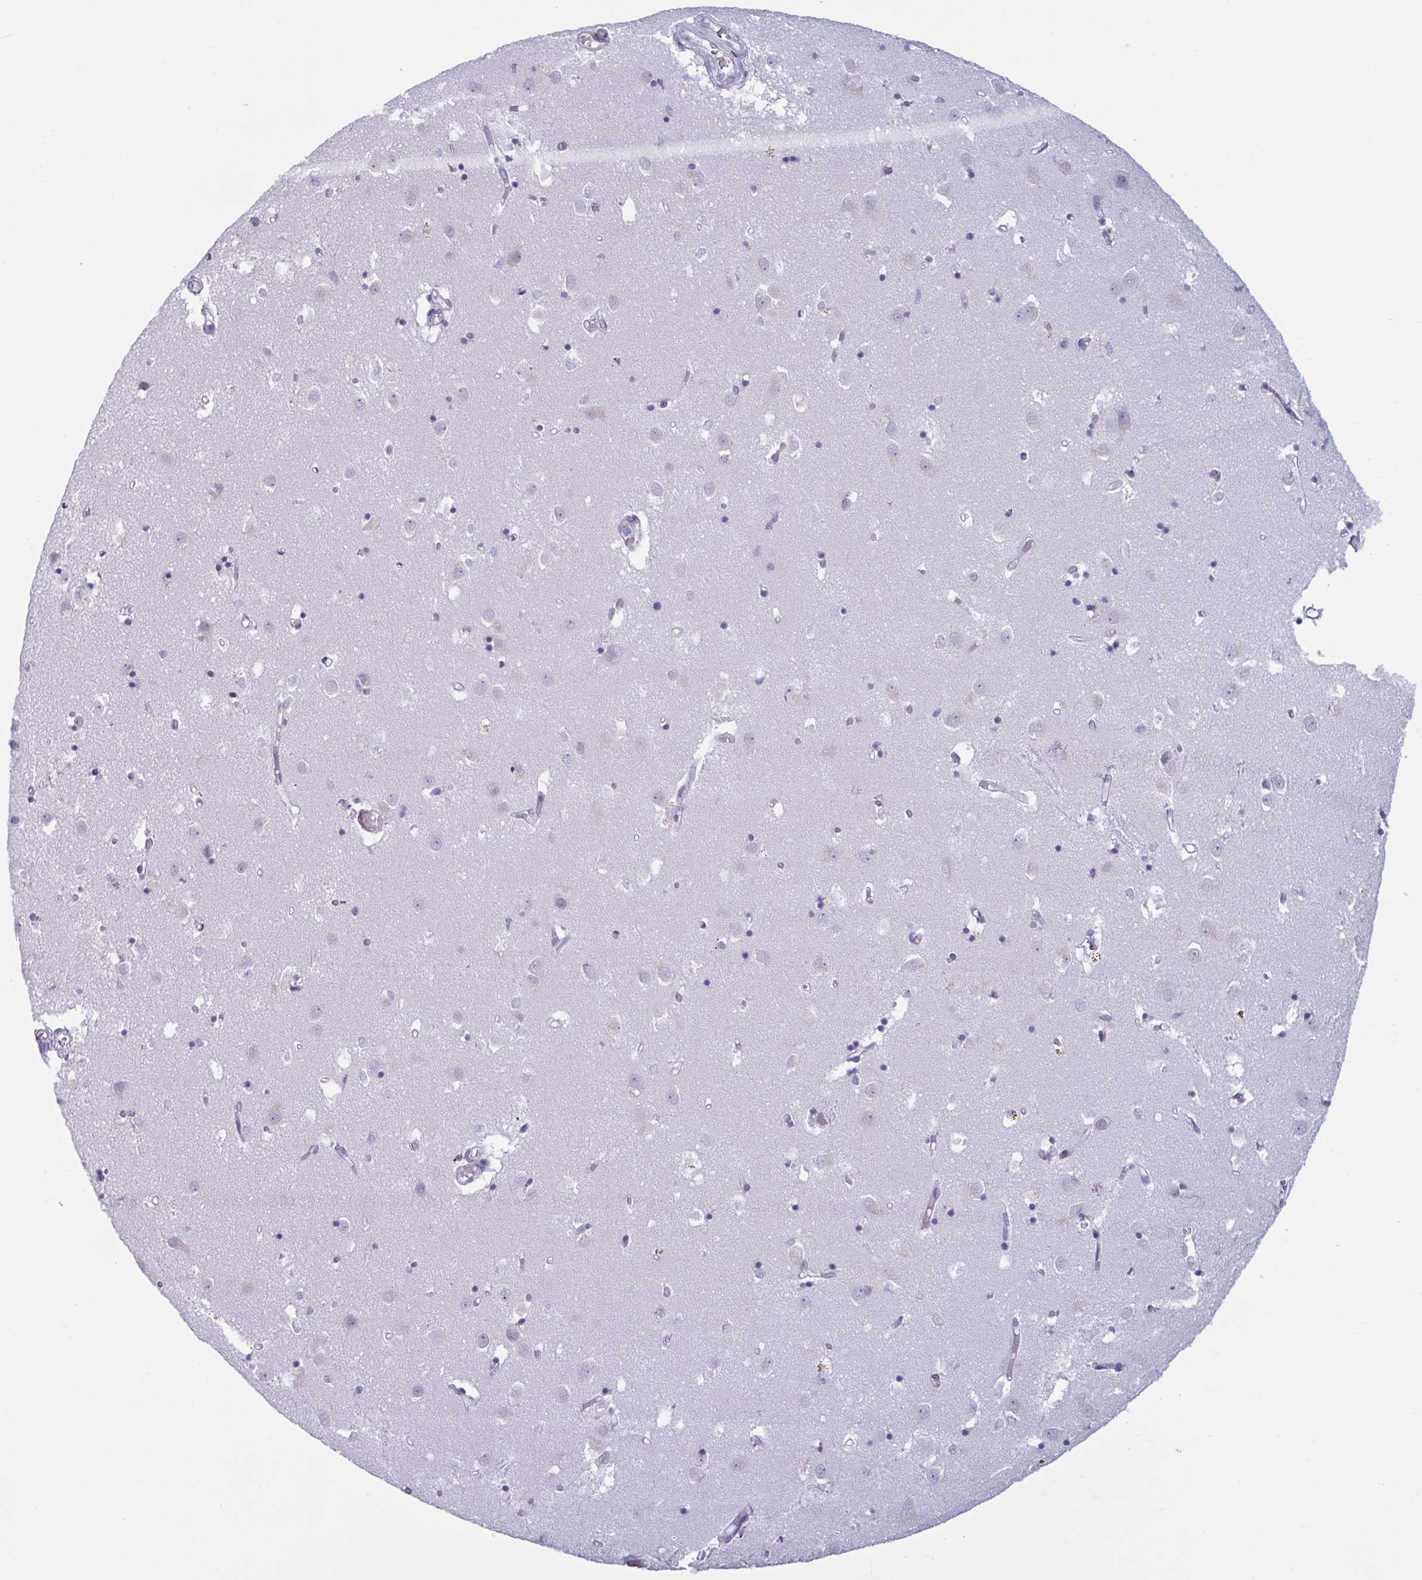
{"staining": {"intensity": "negative", "quantity": "none", "location": "none"}, "tissue": "caudate", "cell_type": "Glial cells", "image_type": "normal", "snomed": [{"axis": "morphology", "description": "Normal tissue, NOS"}, {"axis": "topography", "description": "Lateral ventricle wall"}], "caption": "Glial cells show no significant protein expression in benign caudate. (DAB immunohistochemistry with hematoxylin counter stain).", "gene": "MSMB", "patient": {"sex": "male", "age": 70}}